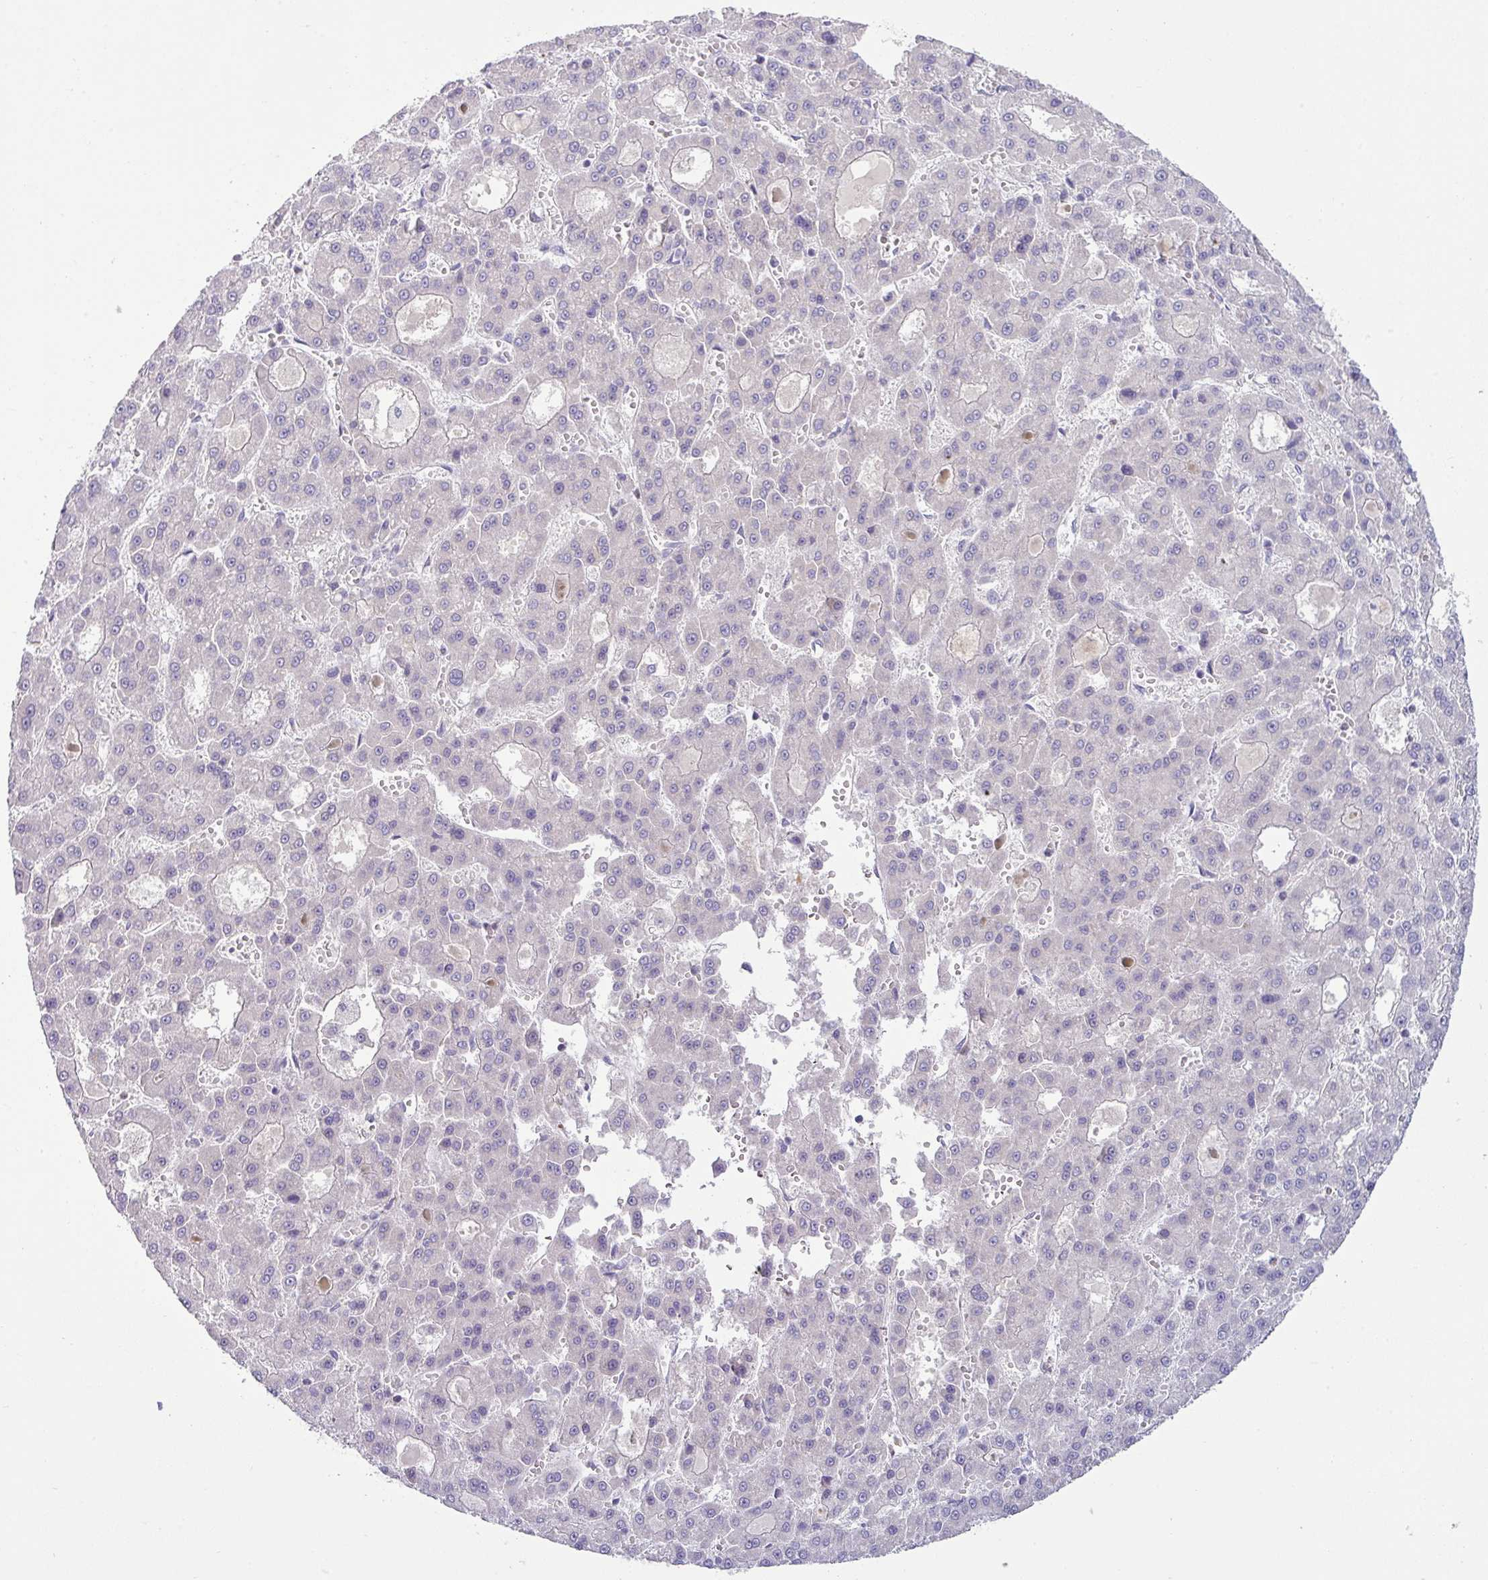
{"staining": {"intensity": "negative", "quantity": "none", "location": "none"}, "tissue": "liver cancer", "cell_type": "Tumor cells", "image_type": "cancer", "snomed": [{"axis": "morphology", "description": "Carcinoma, Hepatocellular, NOS"}, {"axis": "topography", "description": "Liver"}], "caption": "This is an immunohistochemistry (IHC) micrograph of human hepatocellular carcinoma (liver). There is no positivity in tumor cells.", "gene": "HBEGF", "patient": {"sex": "male", "age": 70}}